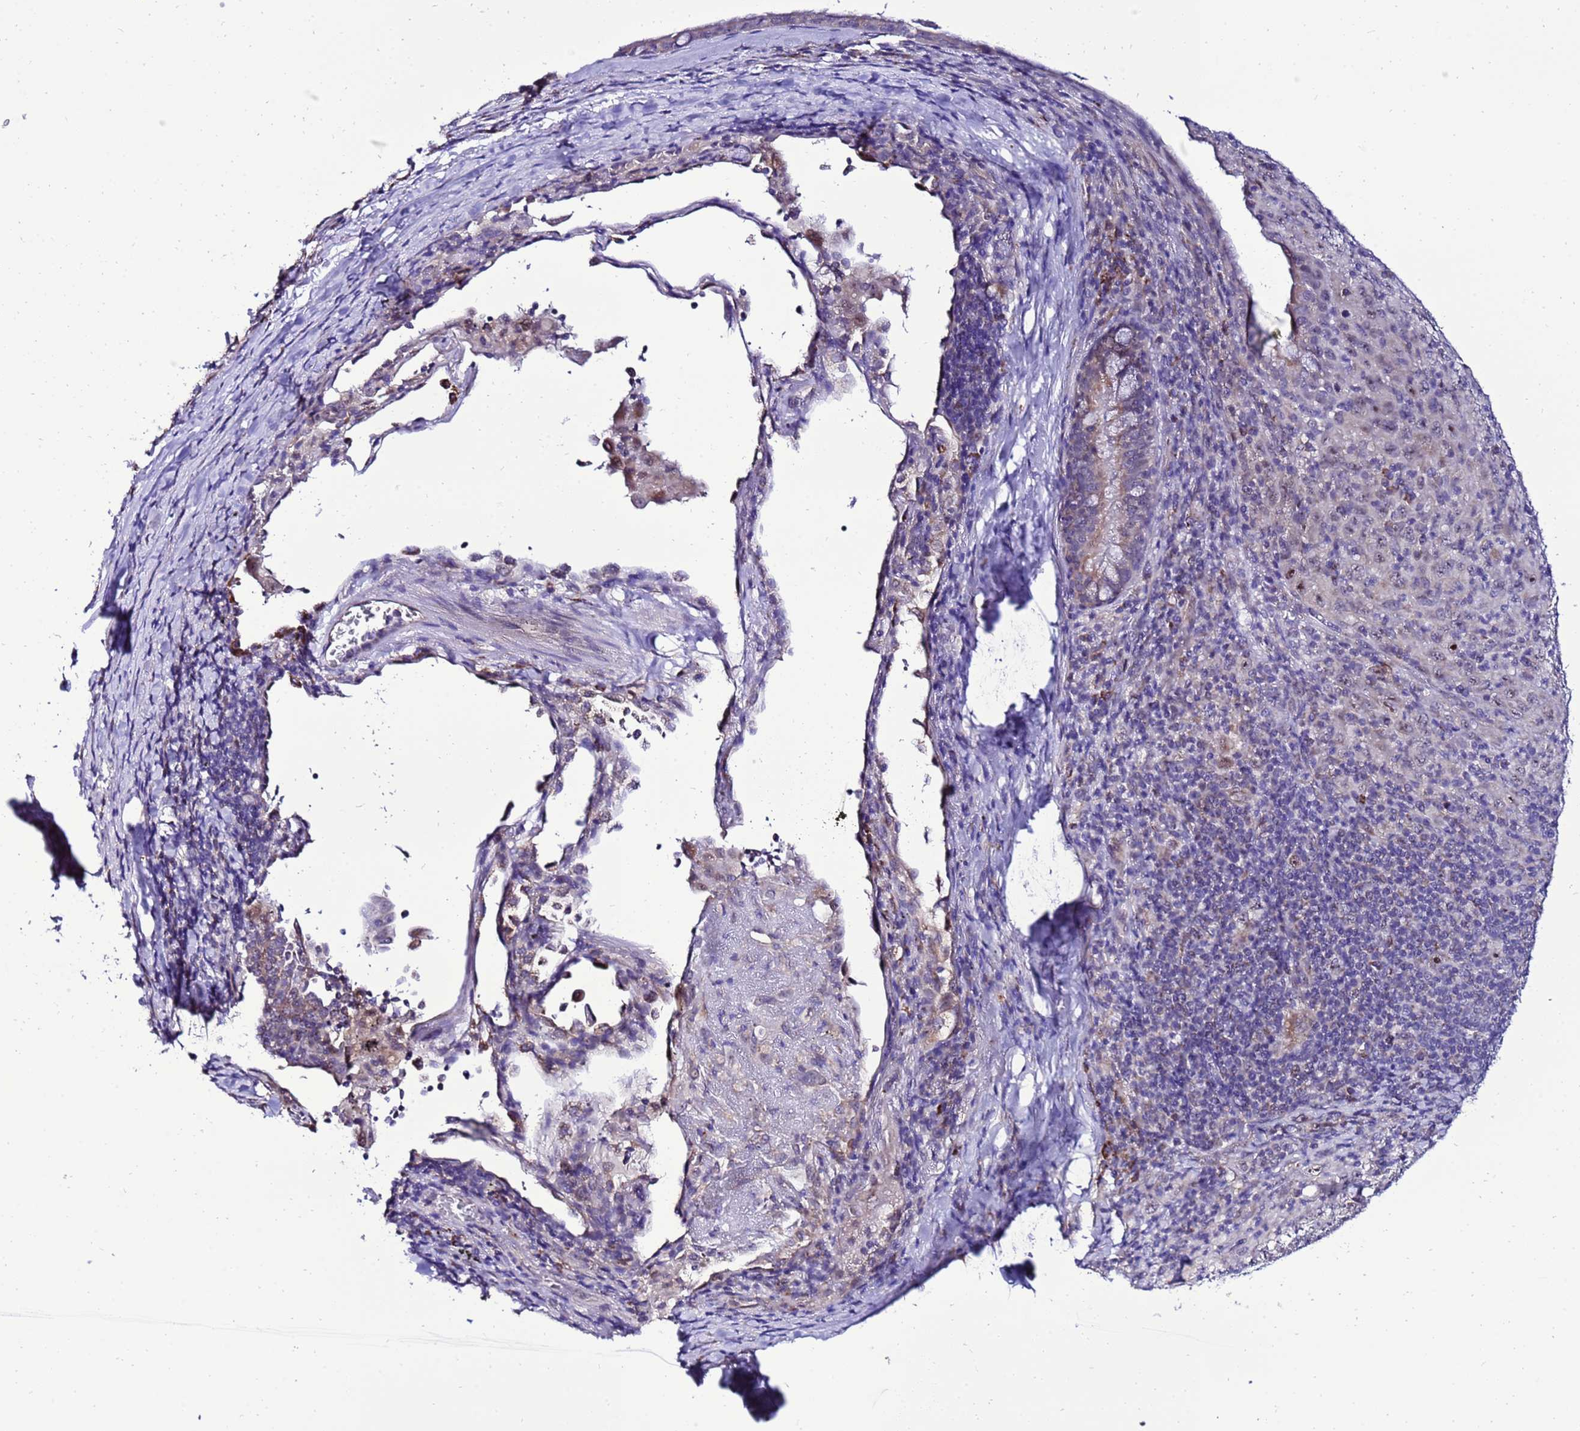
{"staining": {"intensity": "weak", "quantity": "25%-75%", "location": "nuclear"}, "tissue": "melanoma", "cell_type": "Tumor cells", "image_type": "cancer", "snomed": [{"axis": "morphology", "description": "Malignant melanoma, Metastatic site"}, {"axis": "topography", "description": "Skin"}], "caption": "Protein expression by immunohistochemistry (IHC) exhibits weak nuclear staining in about 25%-75% of tumor cells in malignant melanoma (metastatic site).", "gene": "DPH6", "patient": {"sex": "female", "age": 56}}